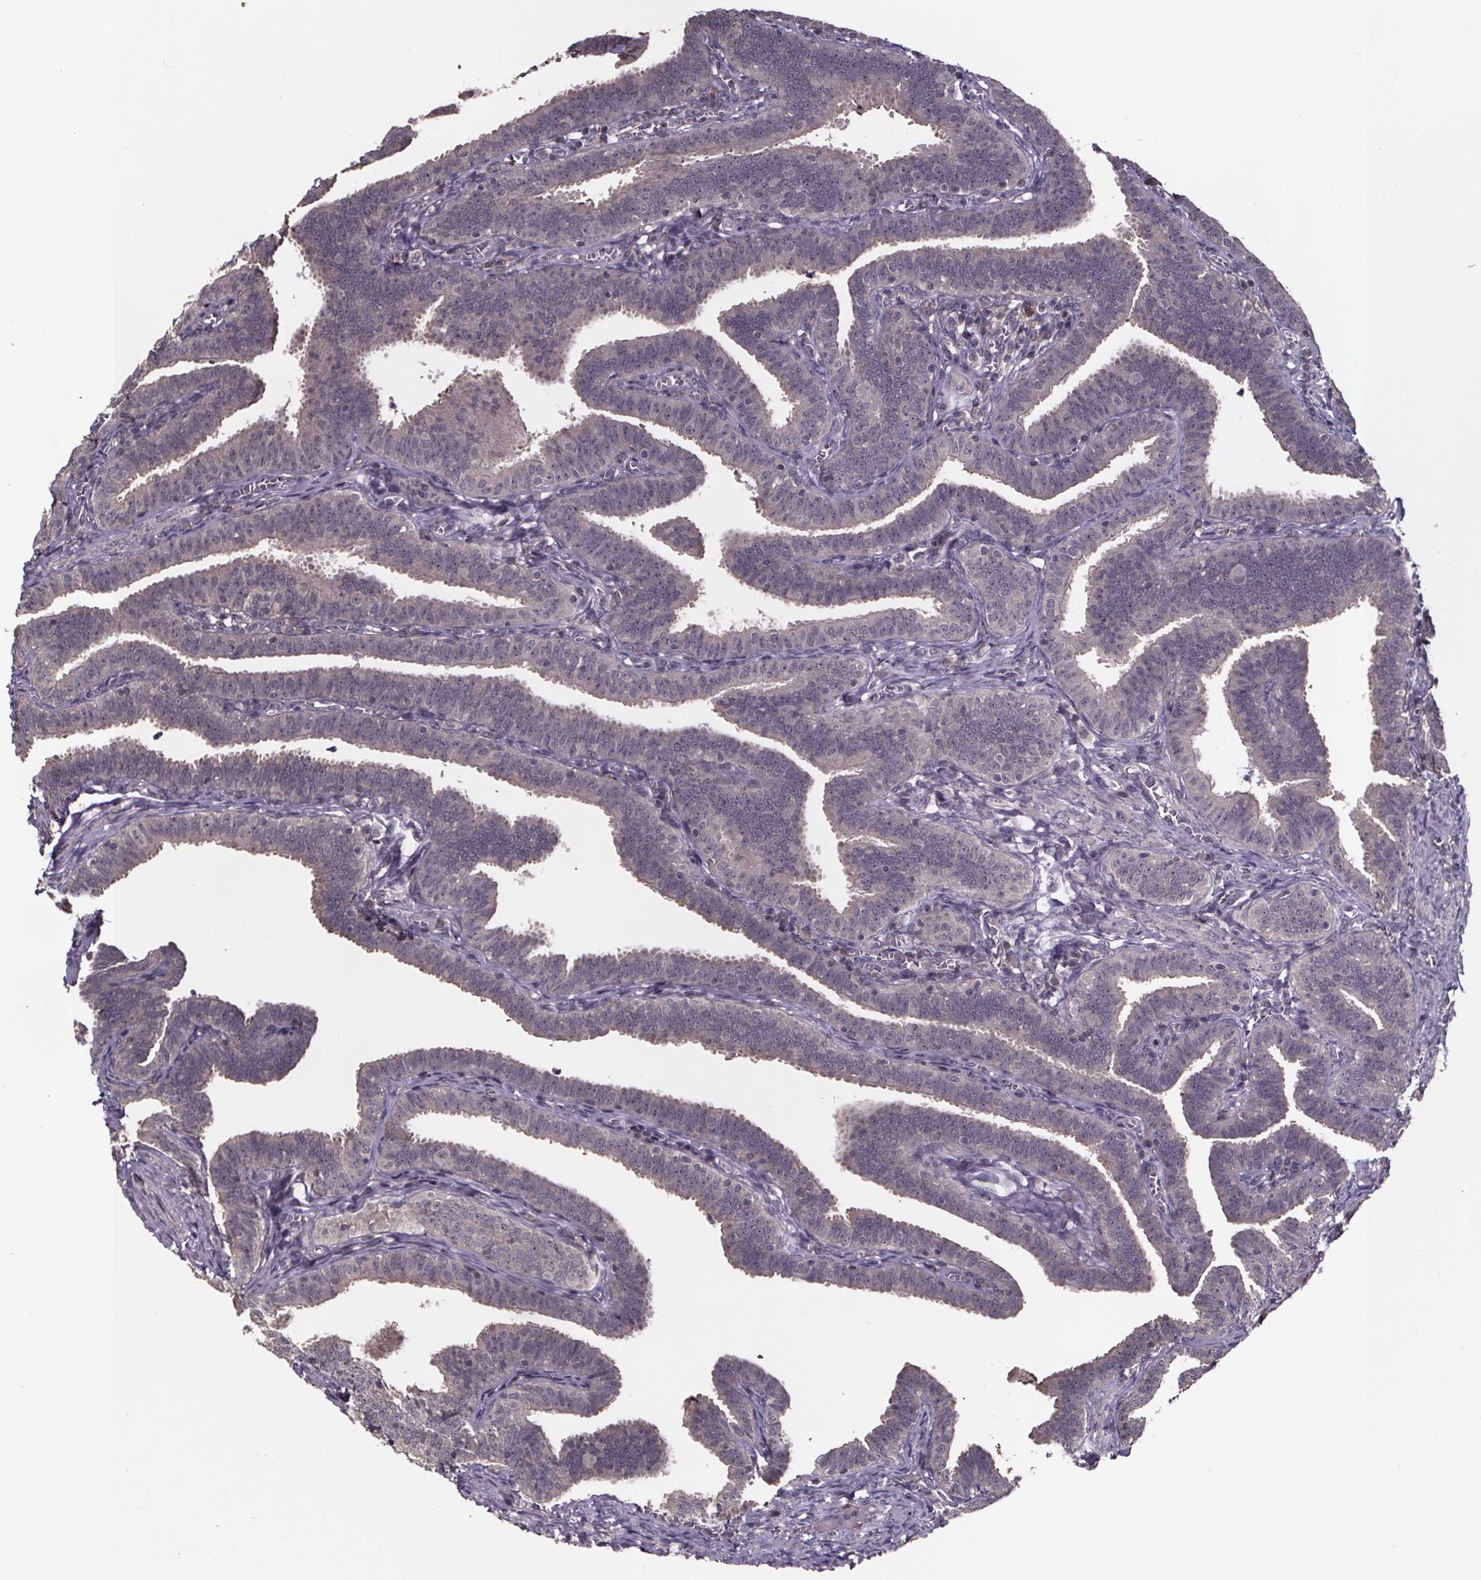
{"staining": {"intensity": "weak", "quantity": "25%-75%", "location": "cytoplasmic/membranous"}, "tissue": "fallopian tube", "cell_type": "Glandular cells", "image_type": "normal", "snomed": [{"axis": "morphology", "description": "Normal tissue, NOS"}, {"axis": "topography", "description": "Fallopian tube"}], "caption": "This is an image of IHC staining of benign fallopian tube, which shows weak positivity in the cytoplasmic/membranous of glandular cells.", "gene": "SMIM1", "patient": {"sex": "female", "age": 25}}